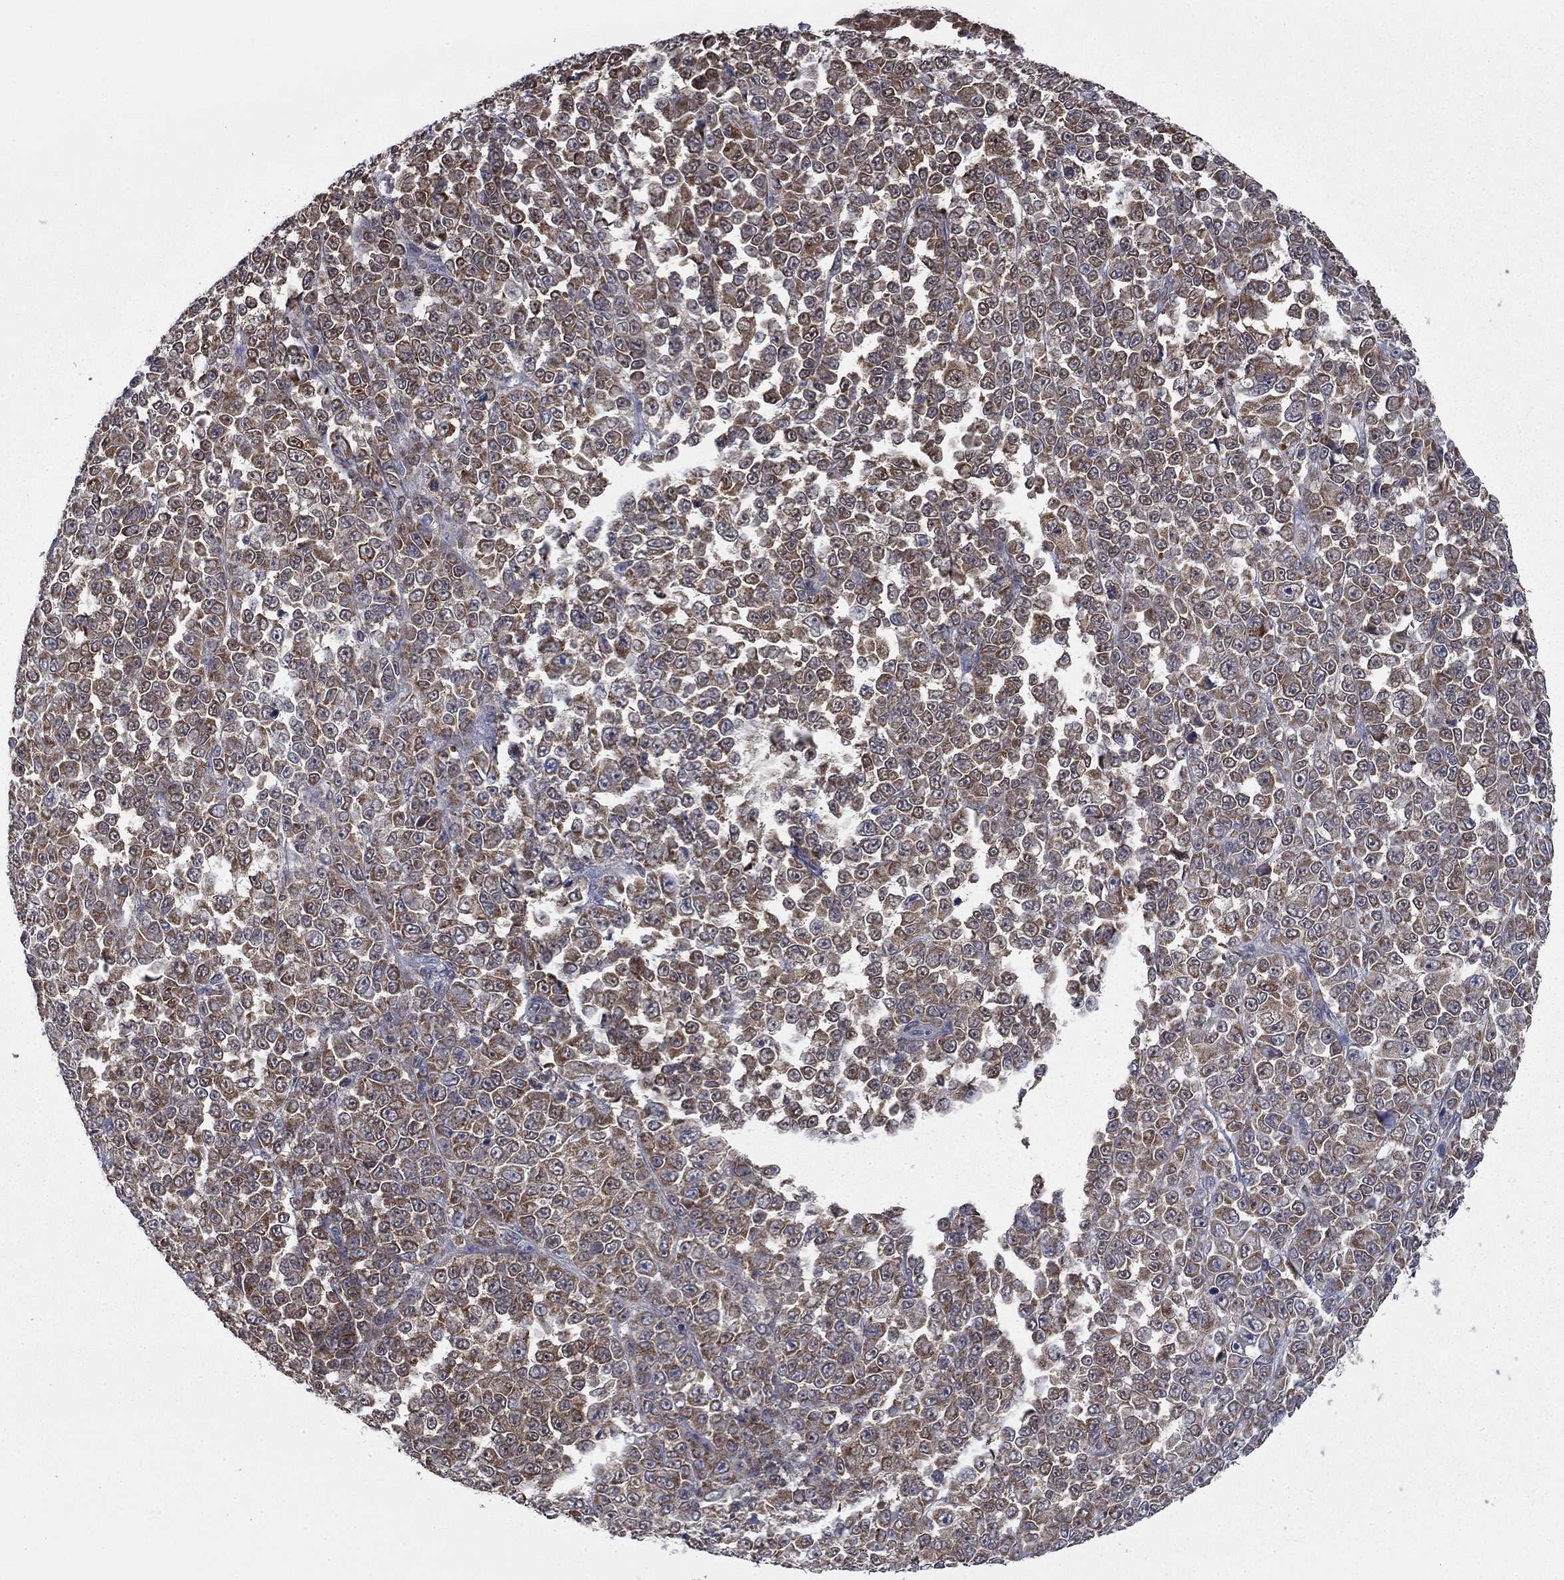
{"staining": {"intensity": "moderate", "quantity": "25%-75%", "location": "cytoplasmic/membranous"}, "tissue": "melanoma", "cell_type": "Tumor cells", "image_type": "cancer", "snomed": [{"axis": "morphology", "description": "Malignant melanoma, NOS"}, {"axis": "topography", "description": "Skin"}], "caption": "The histopathology image reveals a brown stain indicating the presence of a protein in the cytoplasmic/membranous of tumor cells in malignant melanoma.", "gene": "NIT2", "patient": {"sex": "female", "age": 95}}